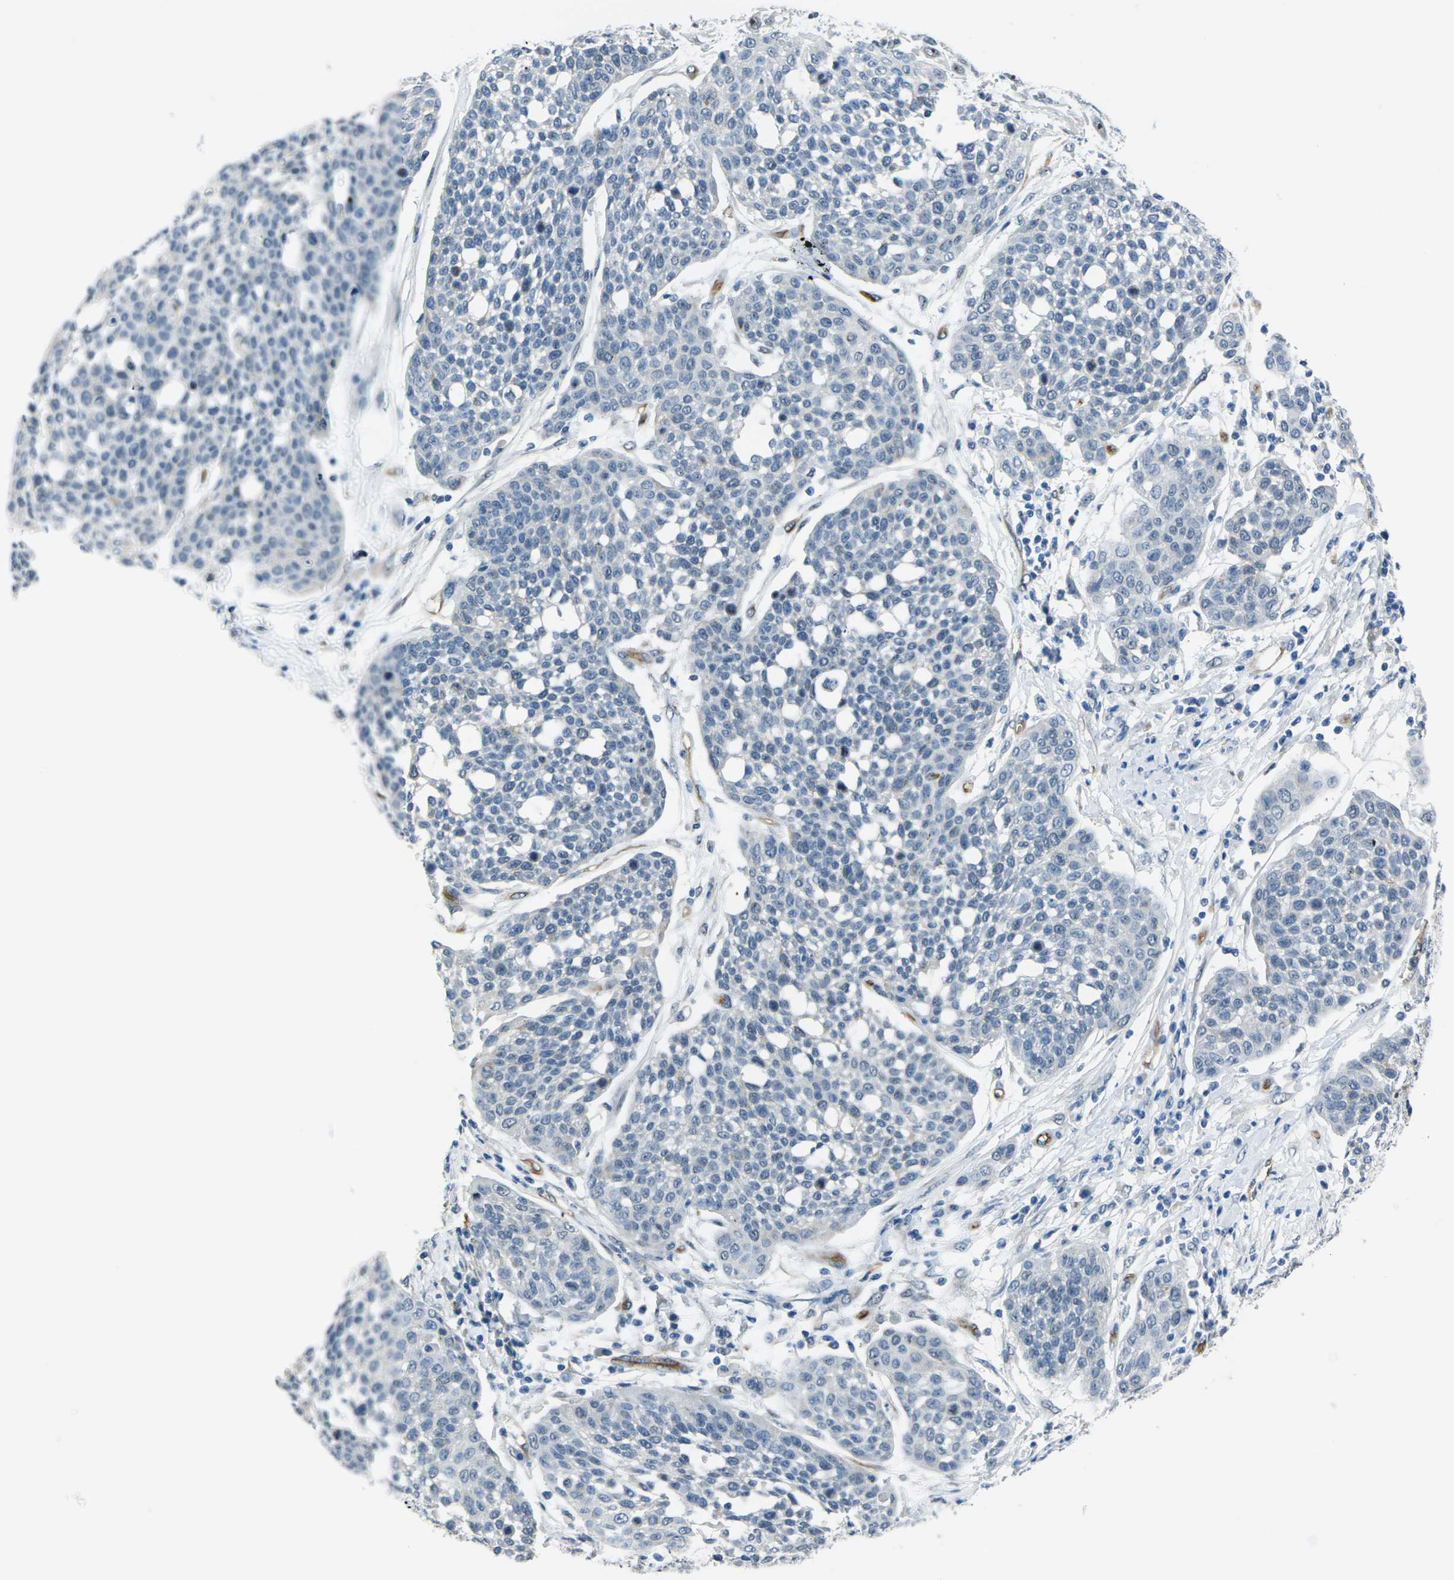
{"staining": {"intensity": "negative", "quantity": "none", "location": "none"}, "tissue": "cervical cancer", "cell_type": "Tumor cells", "image_type": "cancer", "snomed": [{"axis": "morphology", "description": "Squamous cell carcinoma, NOS"}, {"axis": "topography", "description": "Cervix"}], "caption": "Immunohistochemistry (IHC) micrograph of cervical cancer (squamous cell carcinoma) stained for a protein (brown), which displays no expression in tumor cells.", "gene": "HSPA12B", "patient": {"sex": "female", "age": 34}}